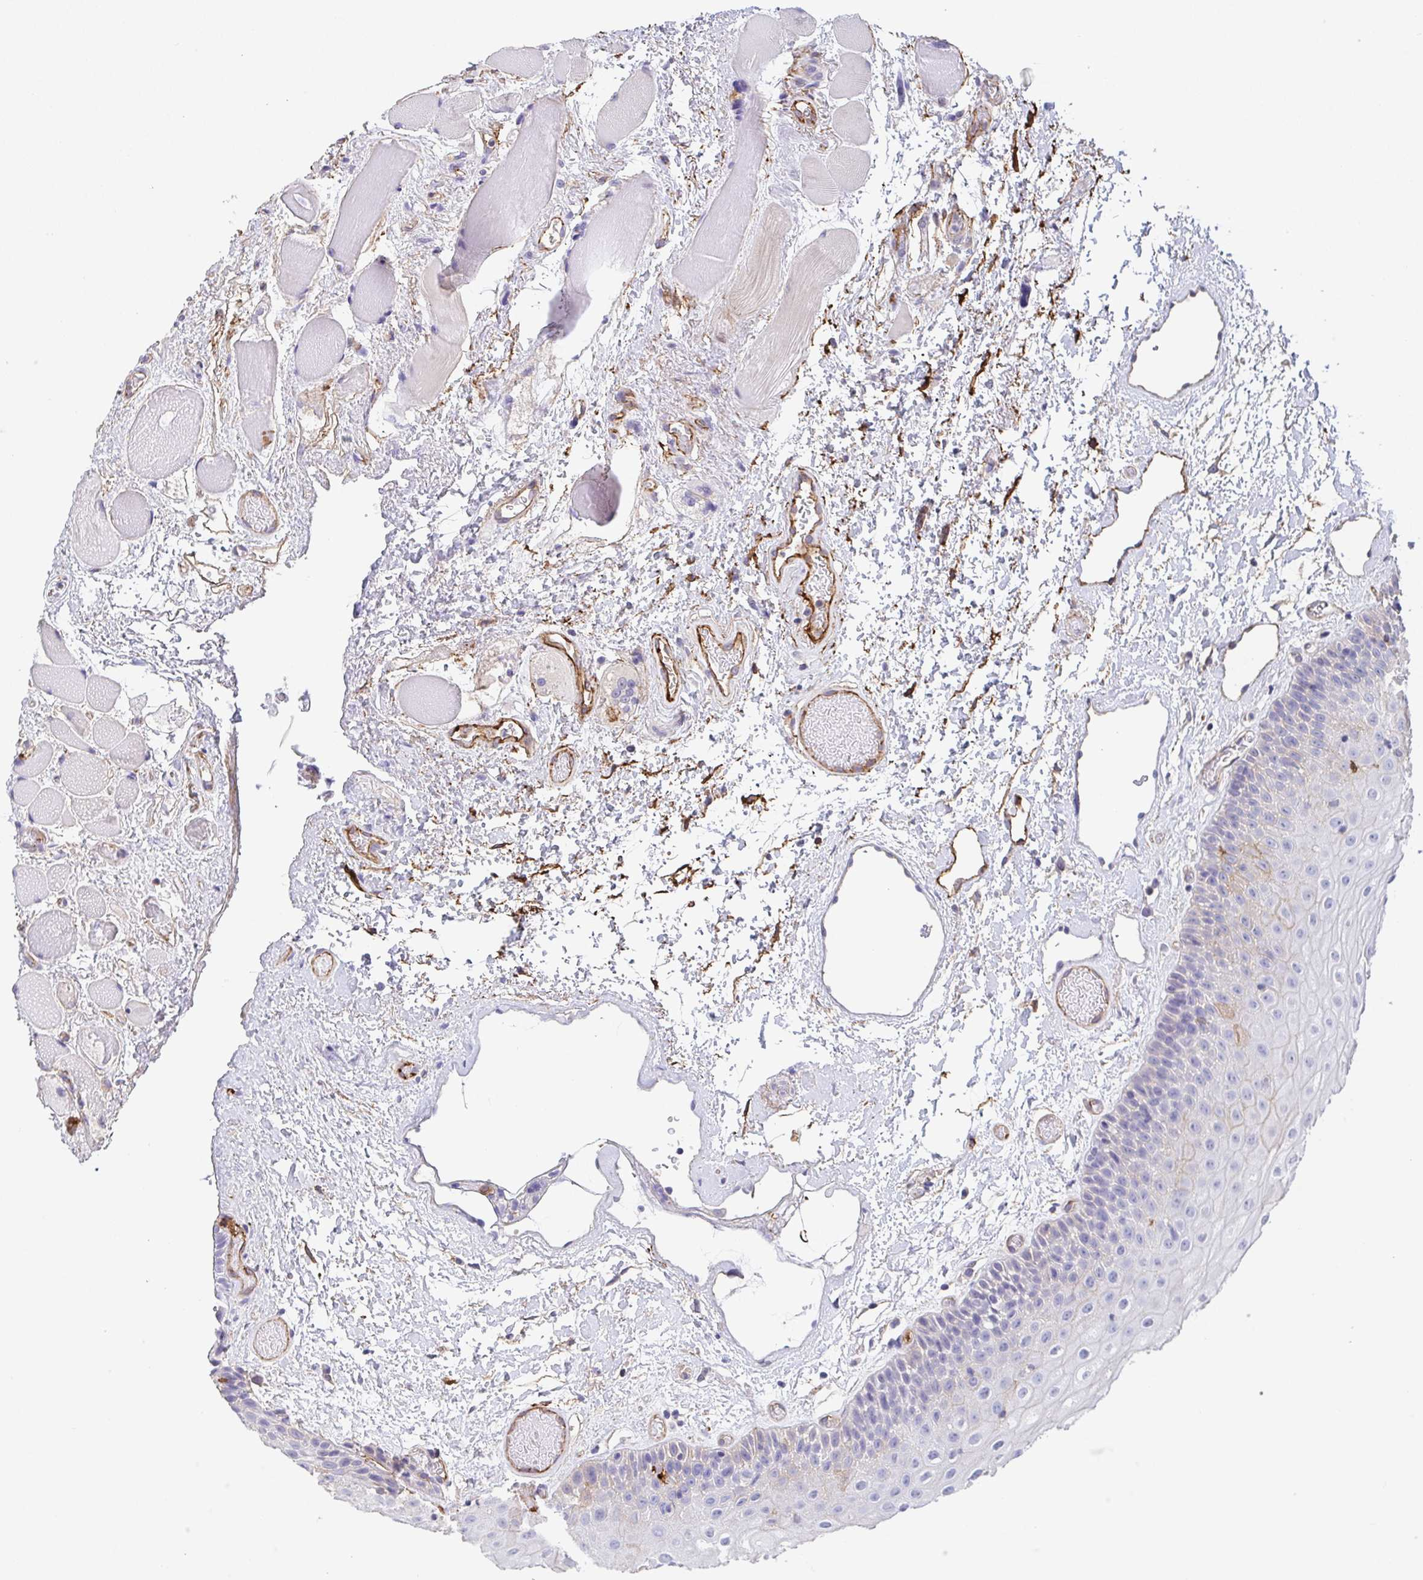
{"staining": {"intensity": "moderate", "quantity": "<25%", "location": "cytoplasmic/membranous"}, "tissue": "oral mucosa", "cell_type": "Squamous epithelial cells", "image_type": "normal", "snomed": [{"axis": "morphology", "description": "Normal tissue, NOS"}, {"axis": "topography", "description": "Oral tissue"}], "caption": "Squamous epithelial cells exhibit moderate cytoplasmic/membranous staining in approximately <25% of cells in unremarkable oral mucosa.", "gene": "DBN1", "patient": {"sex": "female", "age": 82}}